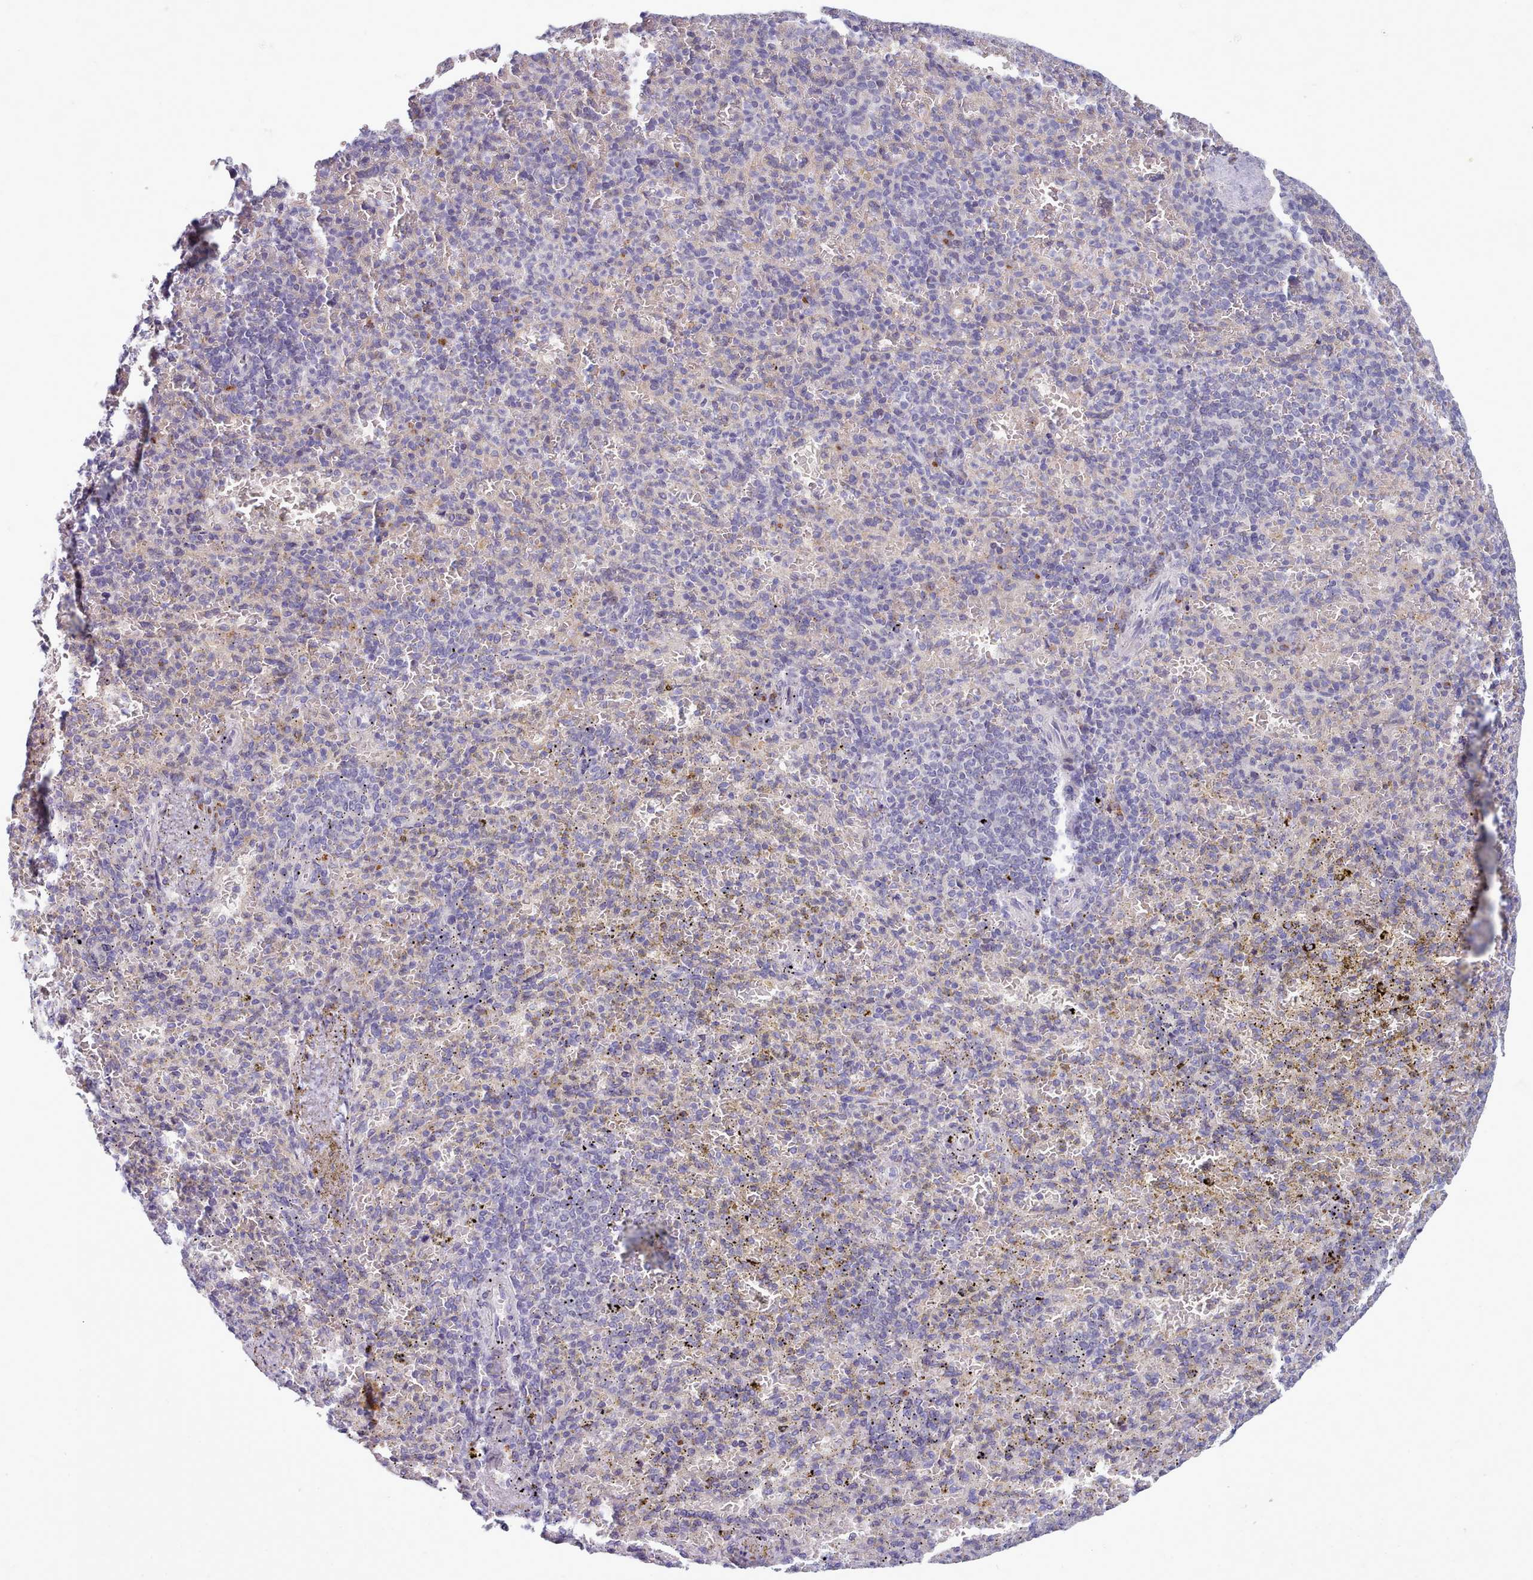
{"staining": {"intensity": "weak", "quantity": "<25%", "location": "cytoplasmic/membranous"}, "tissue": "spleen", "cell_type": "Cells in red pulp", "image_type": "normal", "snomed": [{"axis": "morphology", "description": "Normal tissue, NOS"}, {"axis": "topography", "description": "Spleen"}], "caption": "This is an immunohistochemistry (IHC) image of normal spleen. There is no positivity in cells in red pulp.", "gene": "MYRFL", "patient": {"sex": "female", "age": 74}}